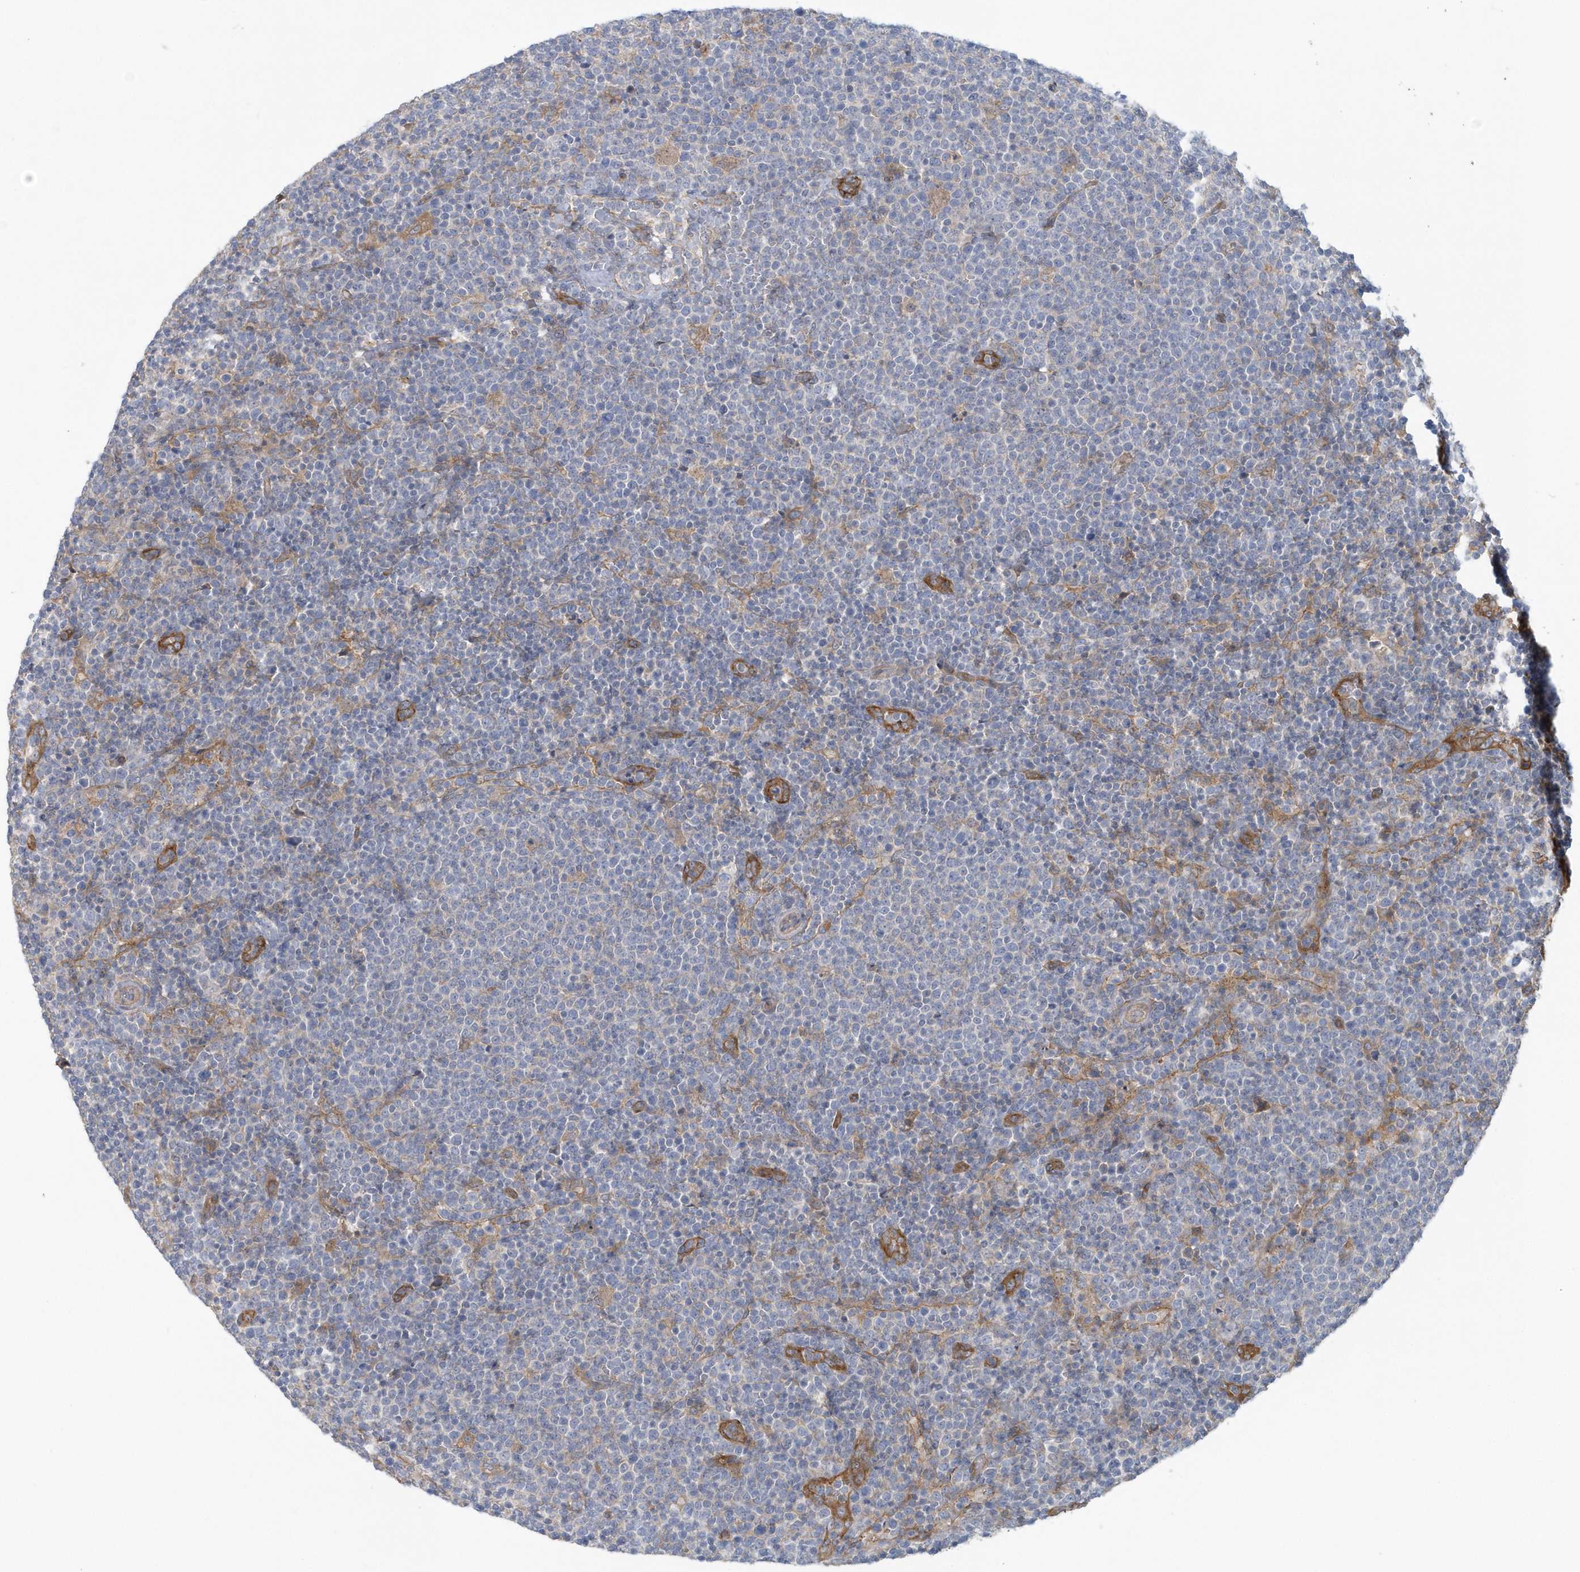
{"staining": {"intensity": "negative", "quantity": "none", "location": "none"}, "tissue": "lymphoma", "cell_type": "Tumor cells", "image_type": "cancer", "snomed": [{"axis": "morphology", "description": "Malignant lymphoma, non-Hodgkin's type, High grade"}, {"axis": "topography", "description": "Lymph node"}], "caption": "This is an IHC image of lymphoma. There is no expression in tumor cells.", "gene": "RAI14", "patient": {"sex": "male", "age": 61}}